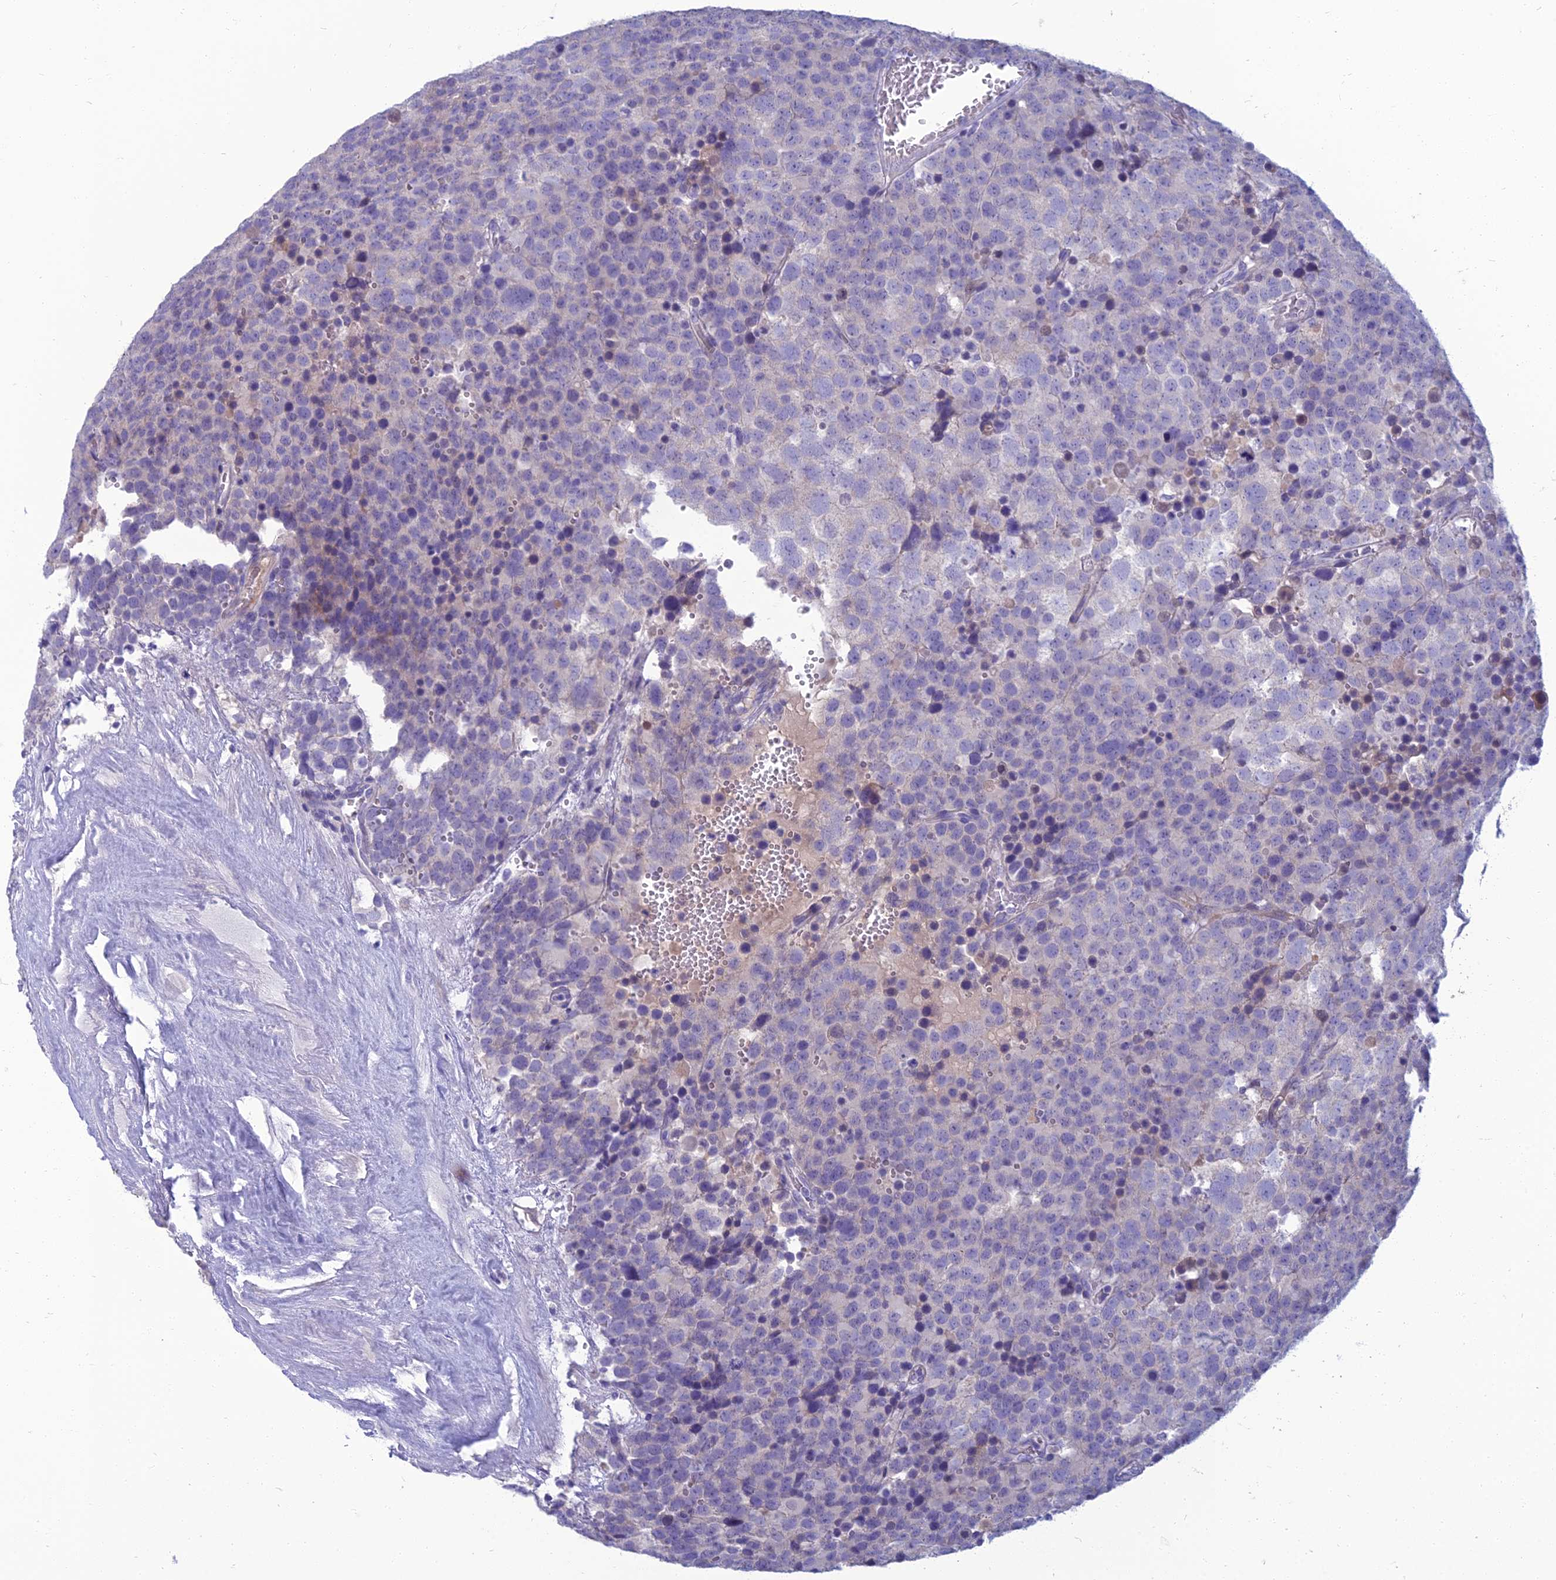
{"staining": {"intensity": "negative", "quantity": "none", "location": "none"}, "tissue": "testis cancer", "cell_type": "Tumor cells", "image_type": "cancer", "snomed": [{"axis": "morphology", "description": "Seminoma, NOS"}, {"axis": "topography", "description": "Testis"}], "caption": "This is an IHC histopathology image of seminoma (testis). There is no positivity in tumor cells.", "gene": "SPTLC3", "patient": {"sex": "male", "age": 71}}